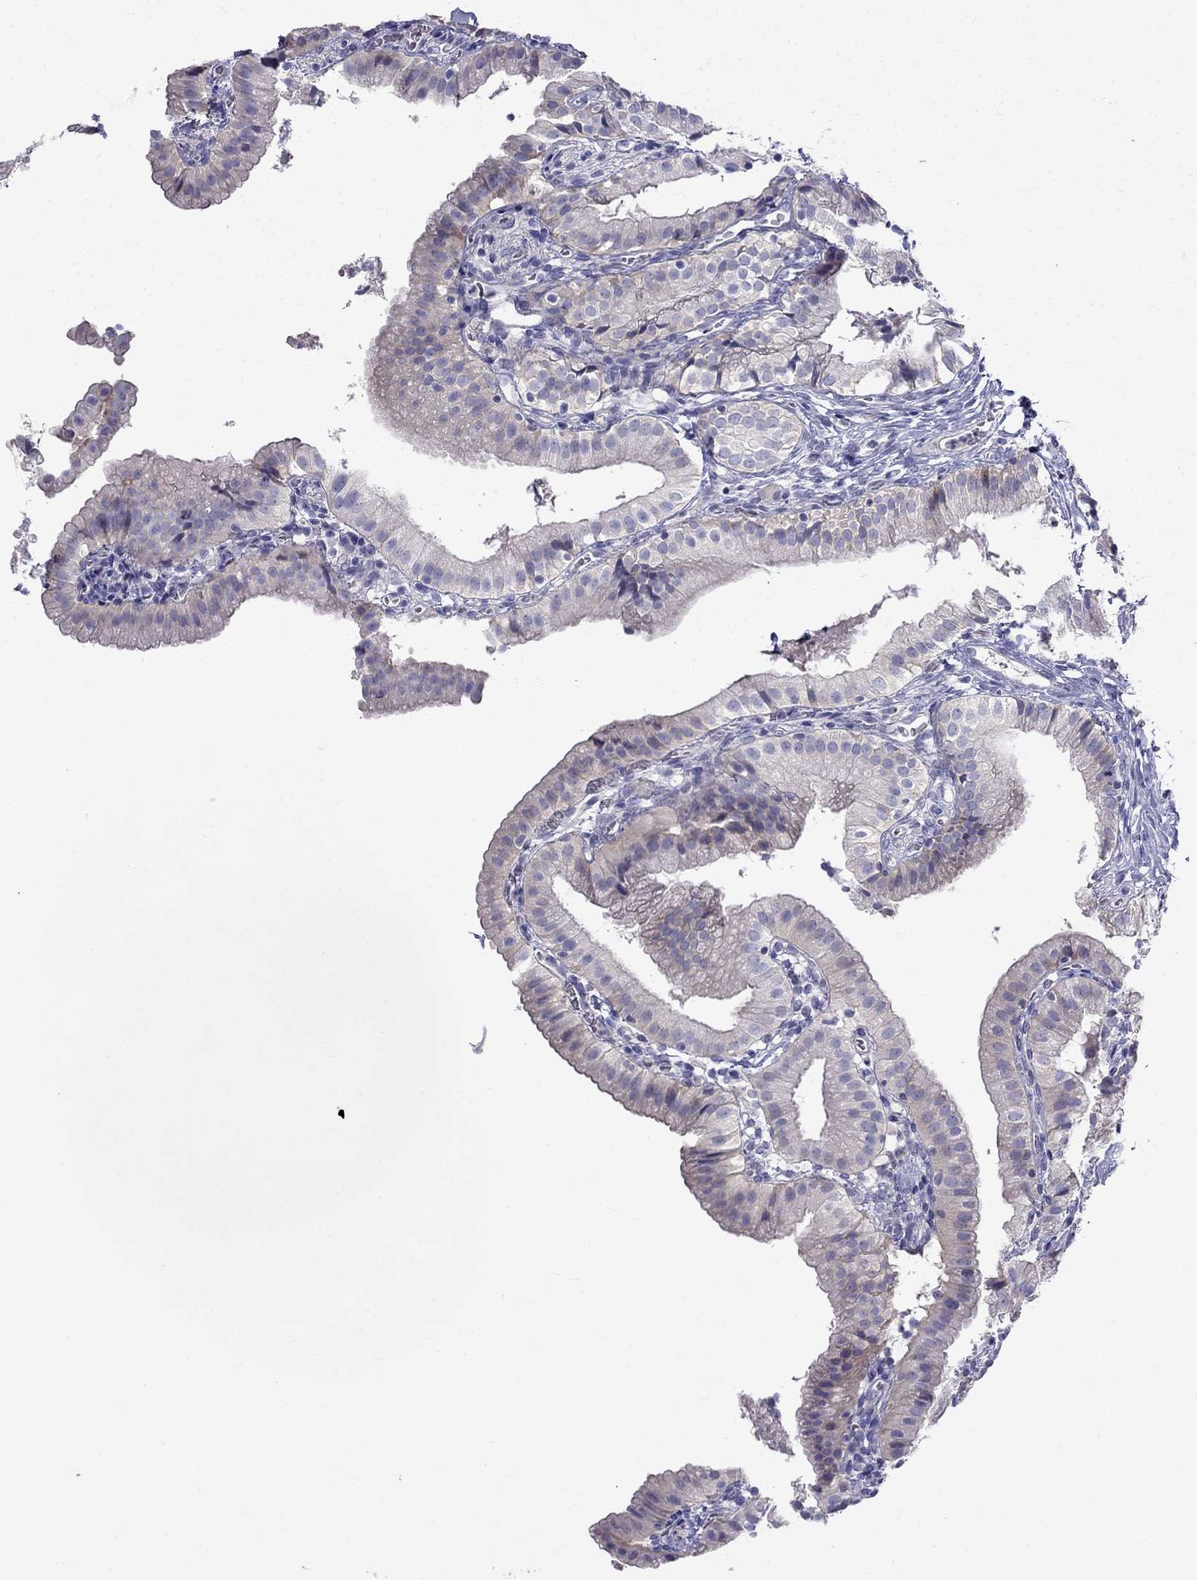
{"staining": {"intensity": "negative", "quantity": "none", "location": "none"}, "tissue": "gallbladder", "cell_type": "Glandular cells", "image_type": "normal", "snomed": [{"axis": "morphology", "description": "Normal tissue, NOS"}, {"axis": "topography", "description": "Gallbladder"}], "caption": "Immunohistochemistry histopathology image of unremarkable gallbladder stained for a protein (brown), which demonstrates no positivity in glandular cells.", "gene": "PATE1", "patient": {"sex": "female", "age": 47}}